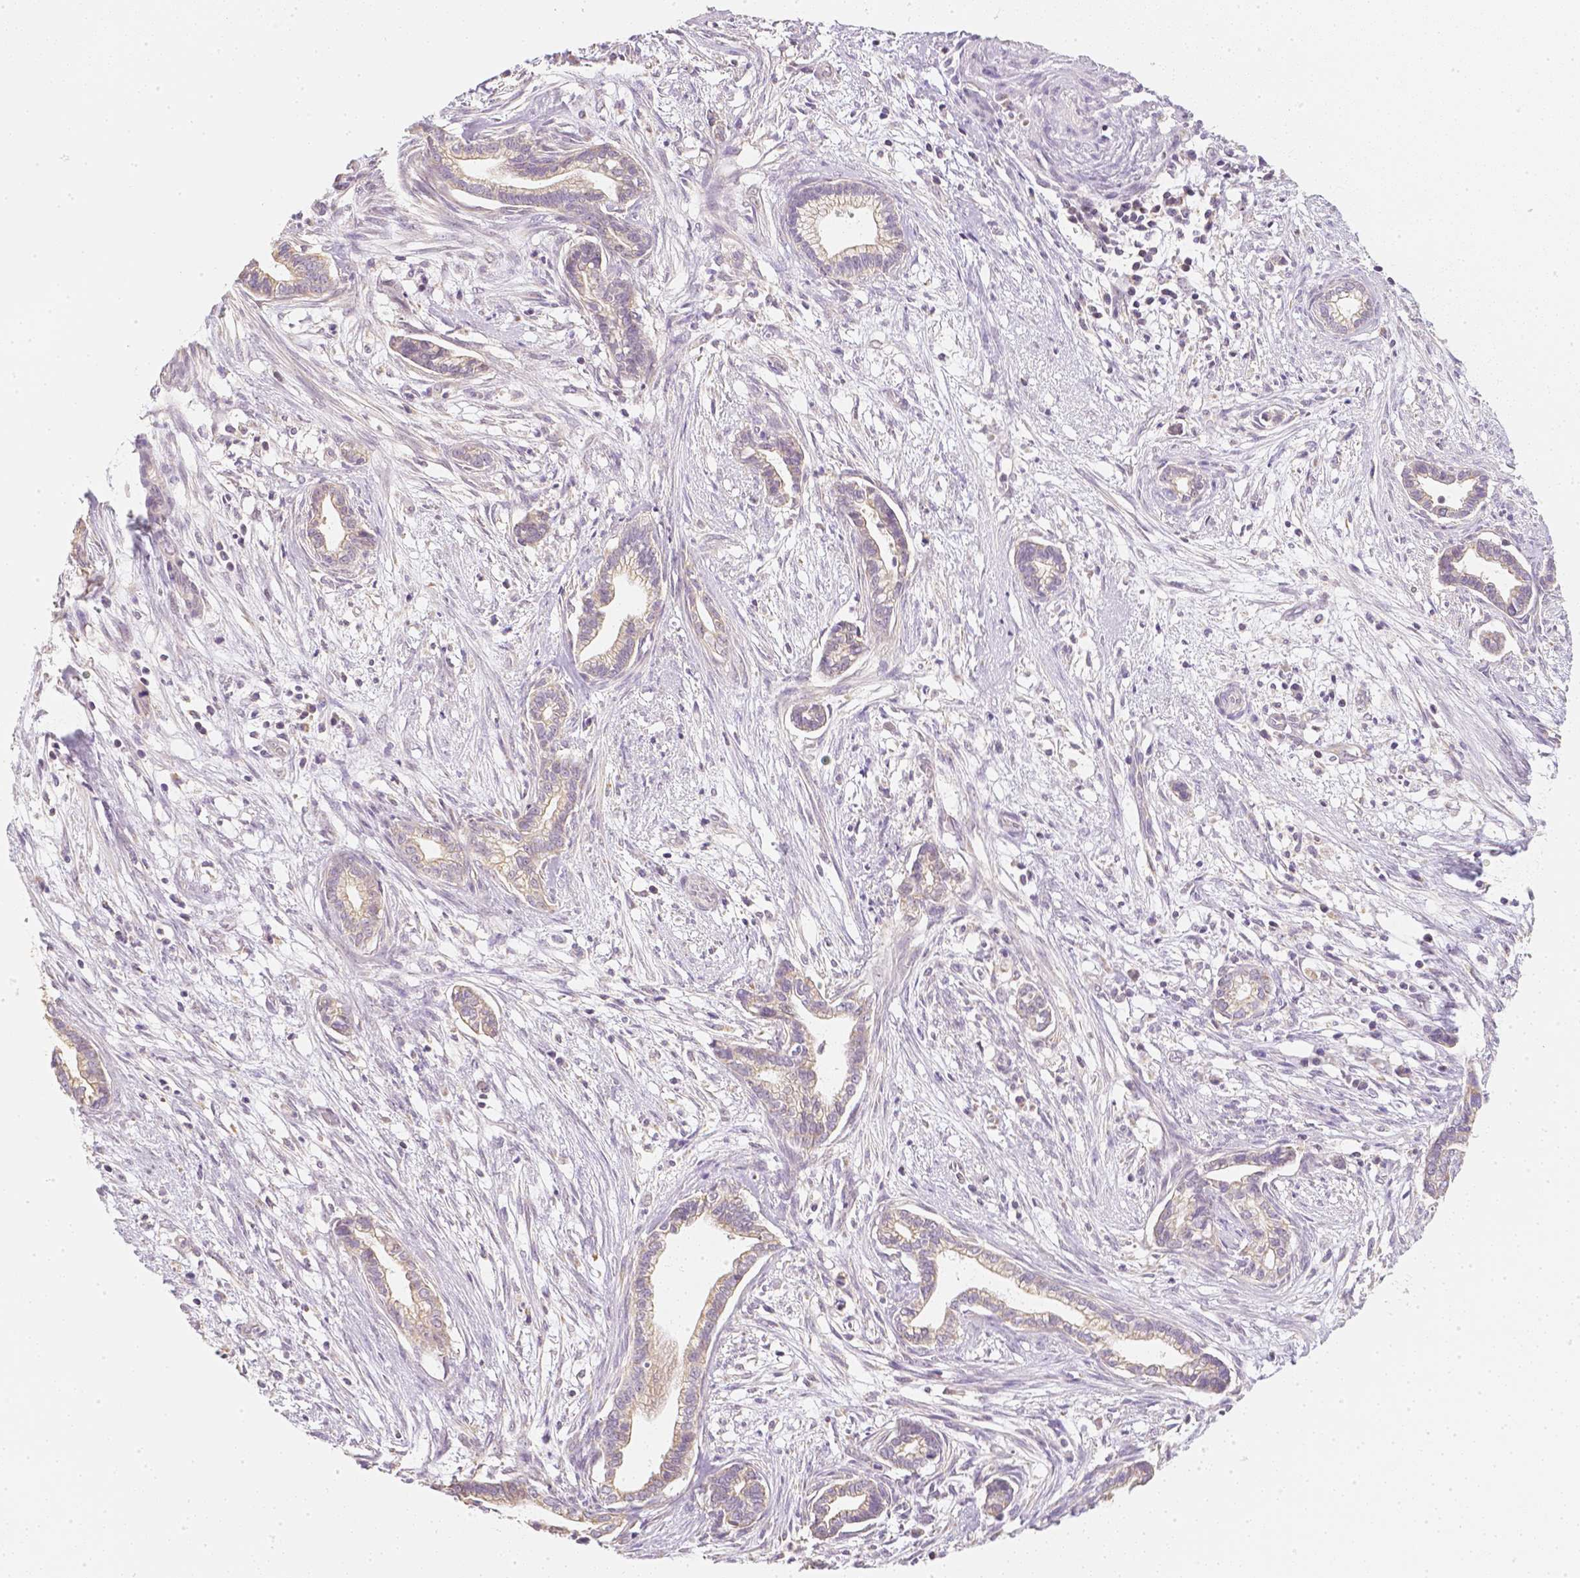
{"staining": {"intensity": "negative", "quantity": "none", "location": "none"}, "tissue": "cervical cancer", "cell_type": "Tumor cells", "image_type": "cancer", "snomed": [{"axis": "morphology", "description": "Adenocarcinoma, NOS"}, {"axis": "topography", "description": "Cervix"}], "caption": "The micrograph exhibits no staining of tumor cells in adenocarcinoma (cervical).", "gene": "NVL", "patient": {"sex": "female", "age": 62}}